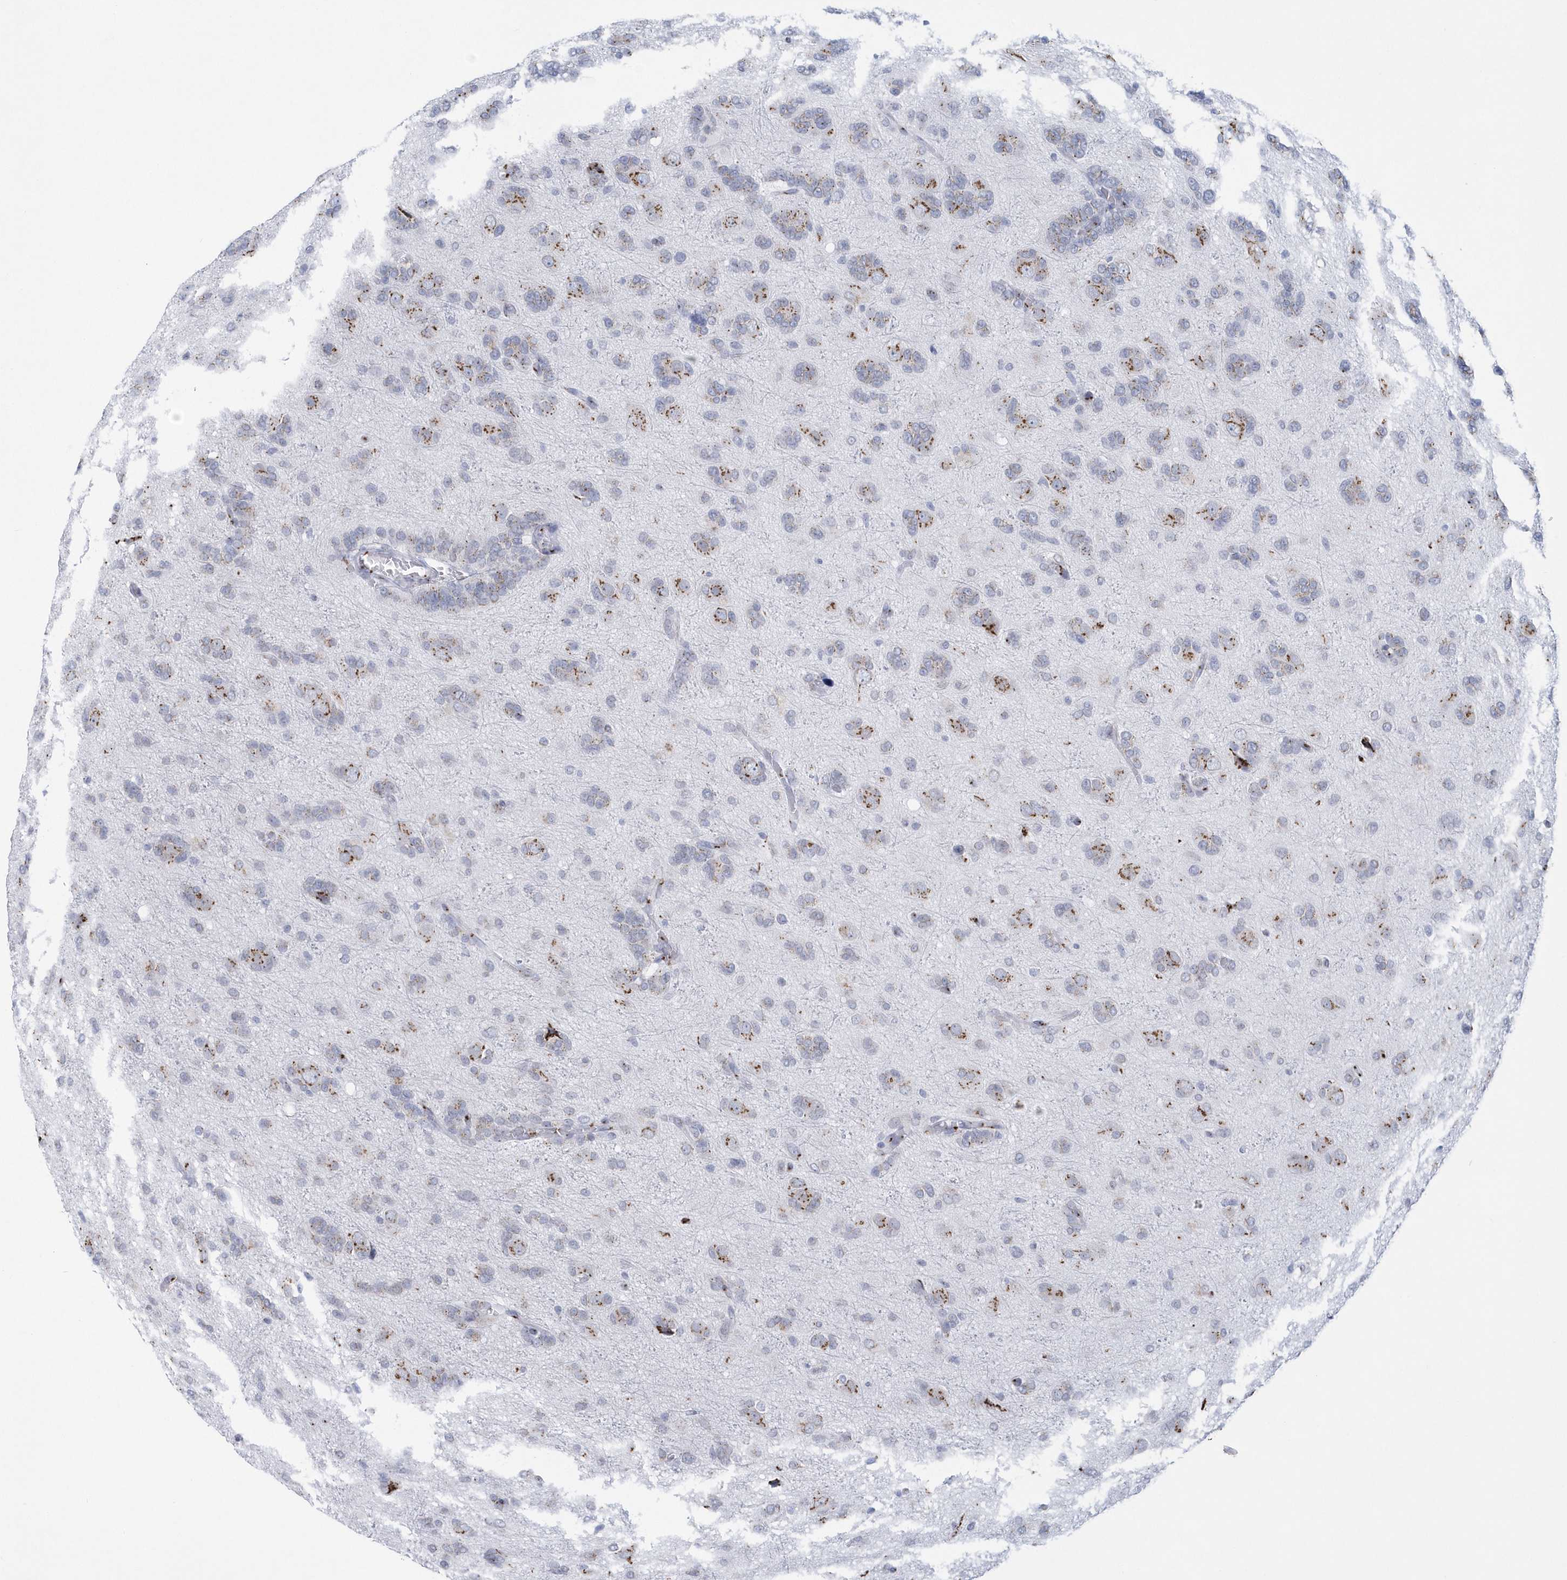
{"staining": {"intensity": "moderate", "quantity": "<25%", "location": "cytoplasmic/membranous"}, "tissue": "glioma", "cell_type": "Tumor cells", "image_type": "cancer", "snomed": [{"axis": "morphology", "description": "Glioma, malignant, High grade"}, {"axis": "topography", "description": "Brain"}], "caption": "Glioma stained for a protein shows moderate cytoplasmic/membranous positivity in tumor cells. The staining is performed using DAB (3,3'-diaminobenzidine) brown chromogen to label protein expression. The nuclei are counter-stained blue using hematoxylin.", "gene": "SLX9", "patient": {"sex": "female", "age": 59}}